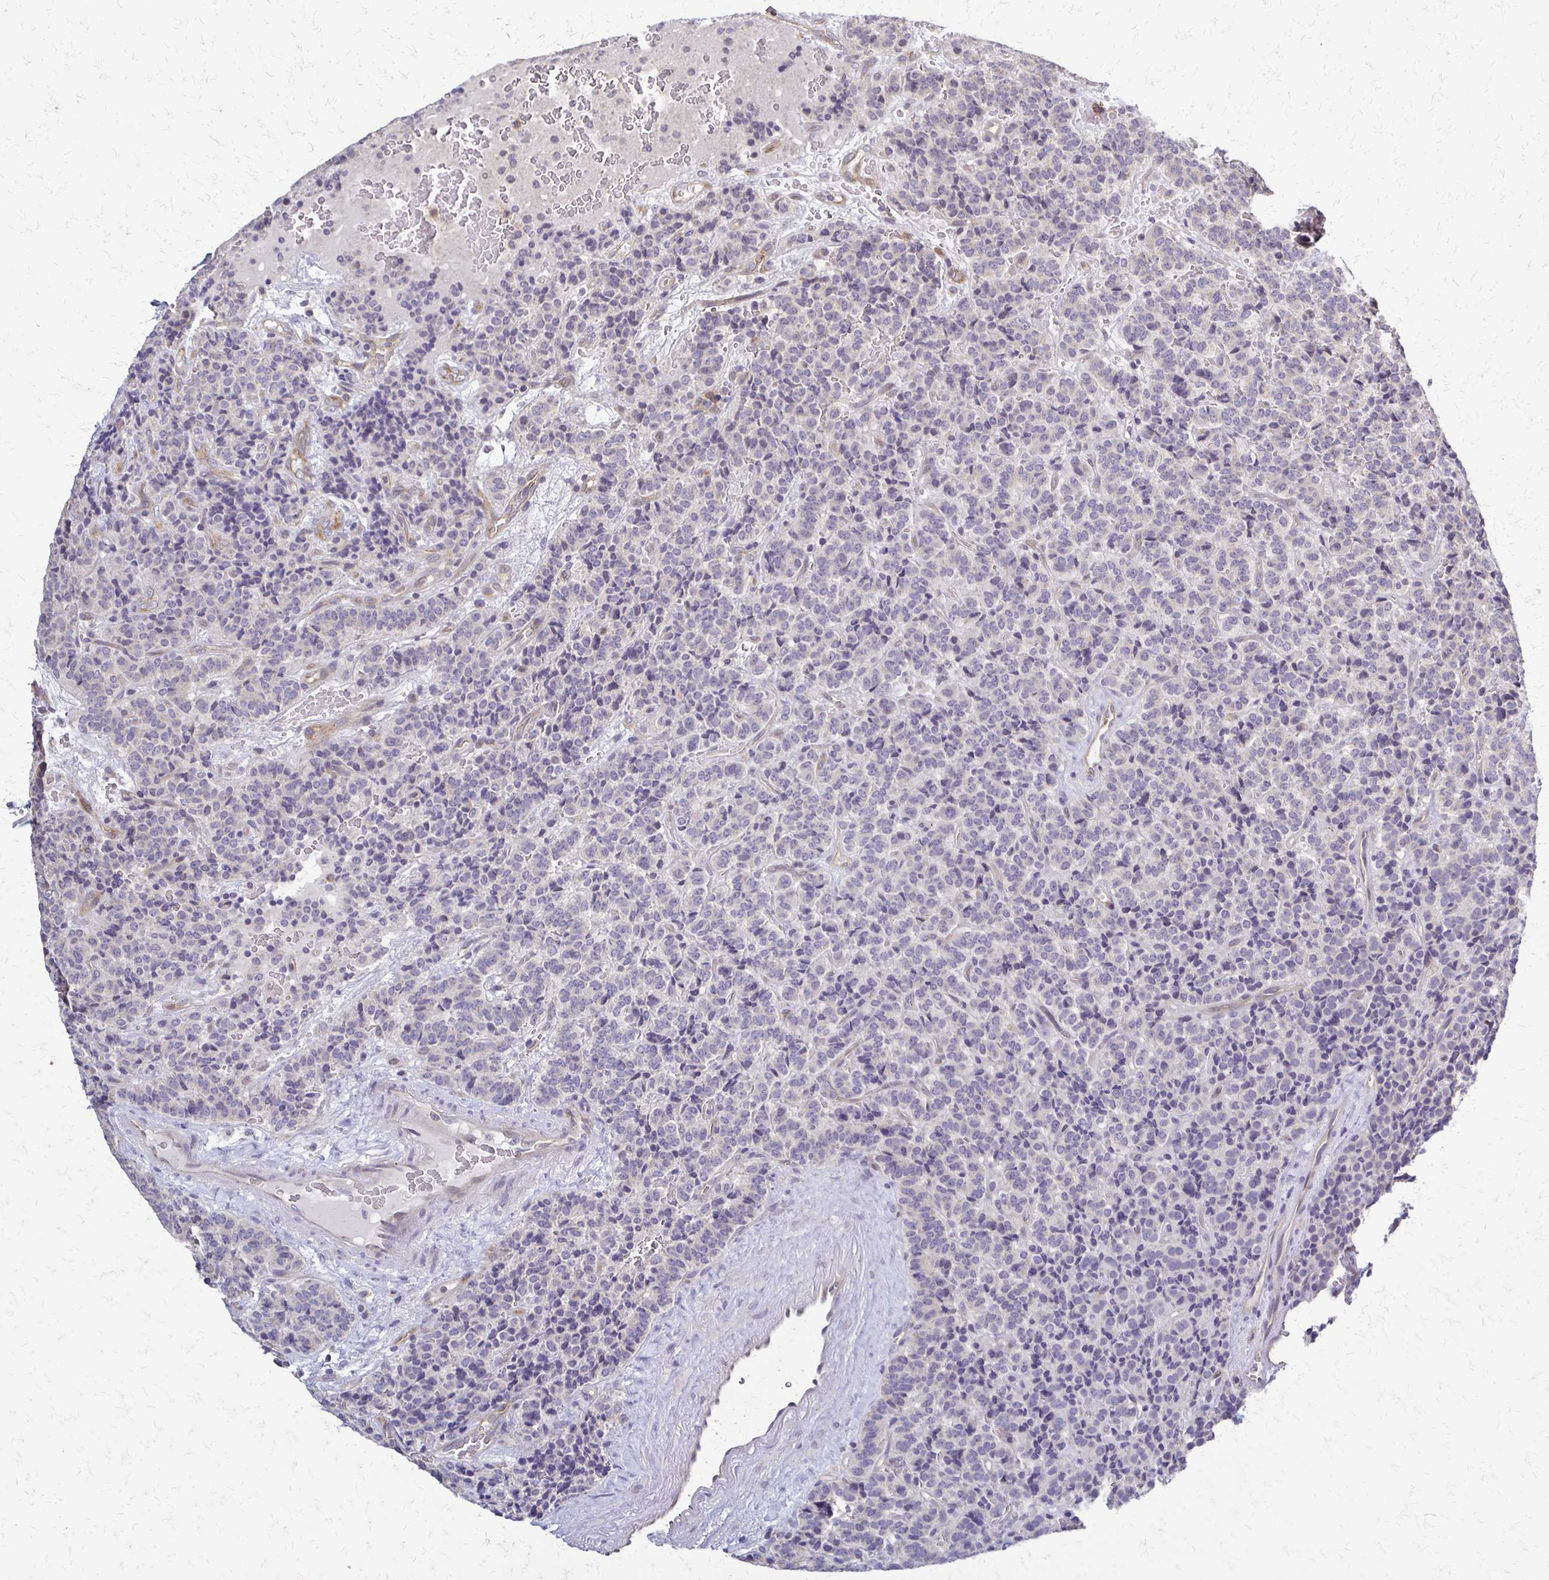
{"staining": {"intensity": "negative", "quantity": "none", "location": "none"}, "tissue": "carcinoid", "cell_type": "Tumor cells", "image_type": "cancer", "snomed": [{"axis": "morphology", "description": "Carcinoid, malignant, NOS"}, {"axis": "topography", "description": "Pancreas"}], "caption": "Human carcinoid (malignant) stained for a protein using immunohistochemistry shows no positivity in tumor cells.", "gene": "SLC9A9", "patient": {"sex": "male", "age": 36}}